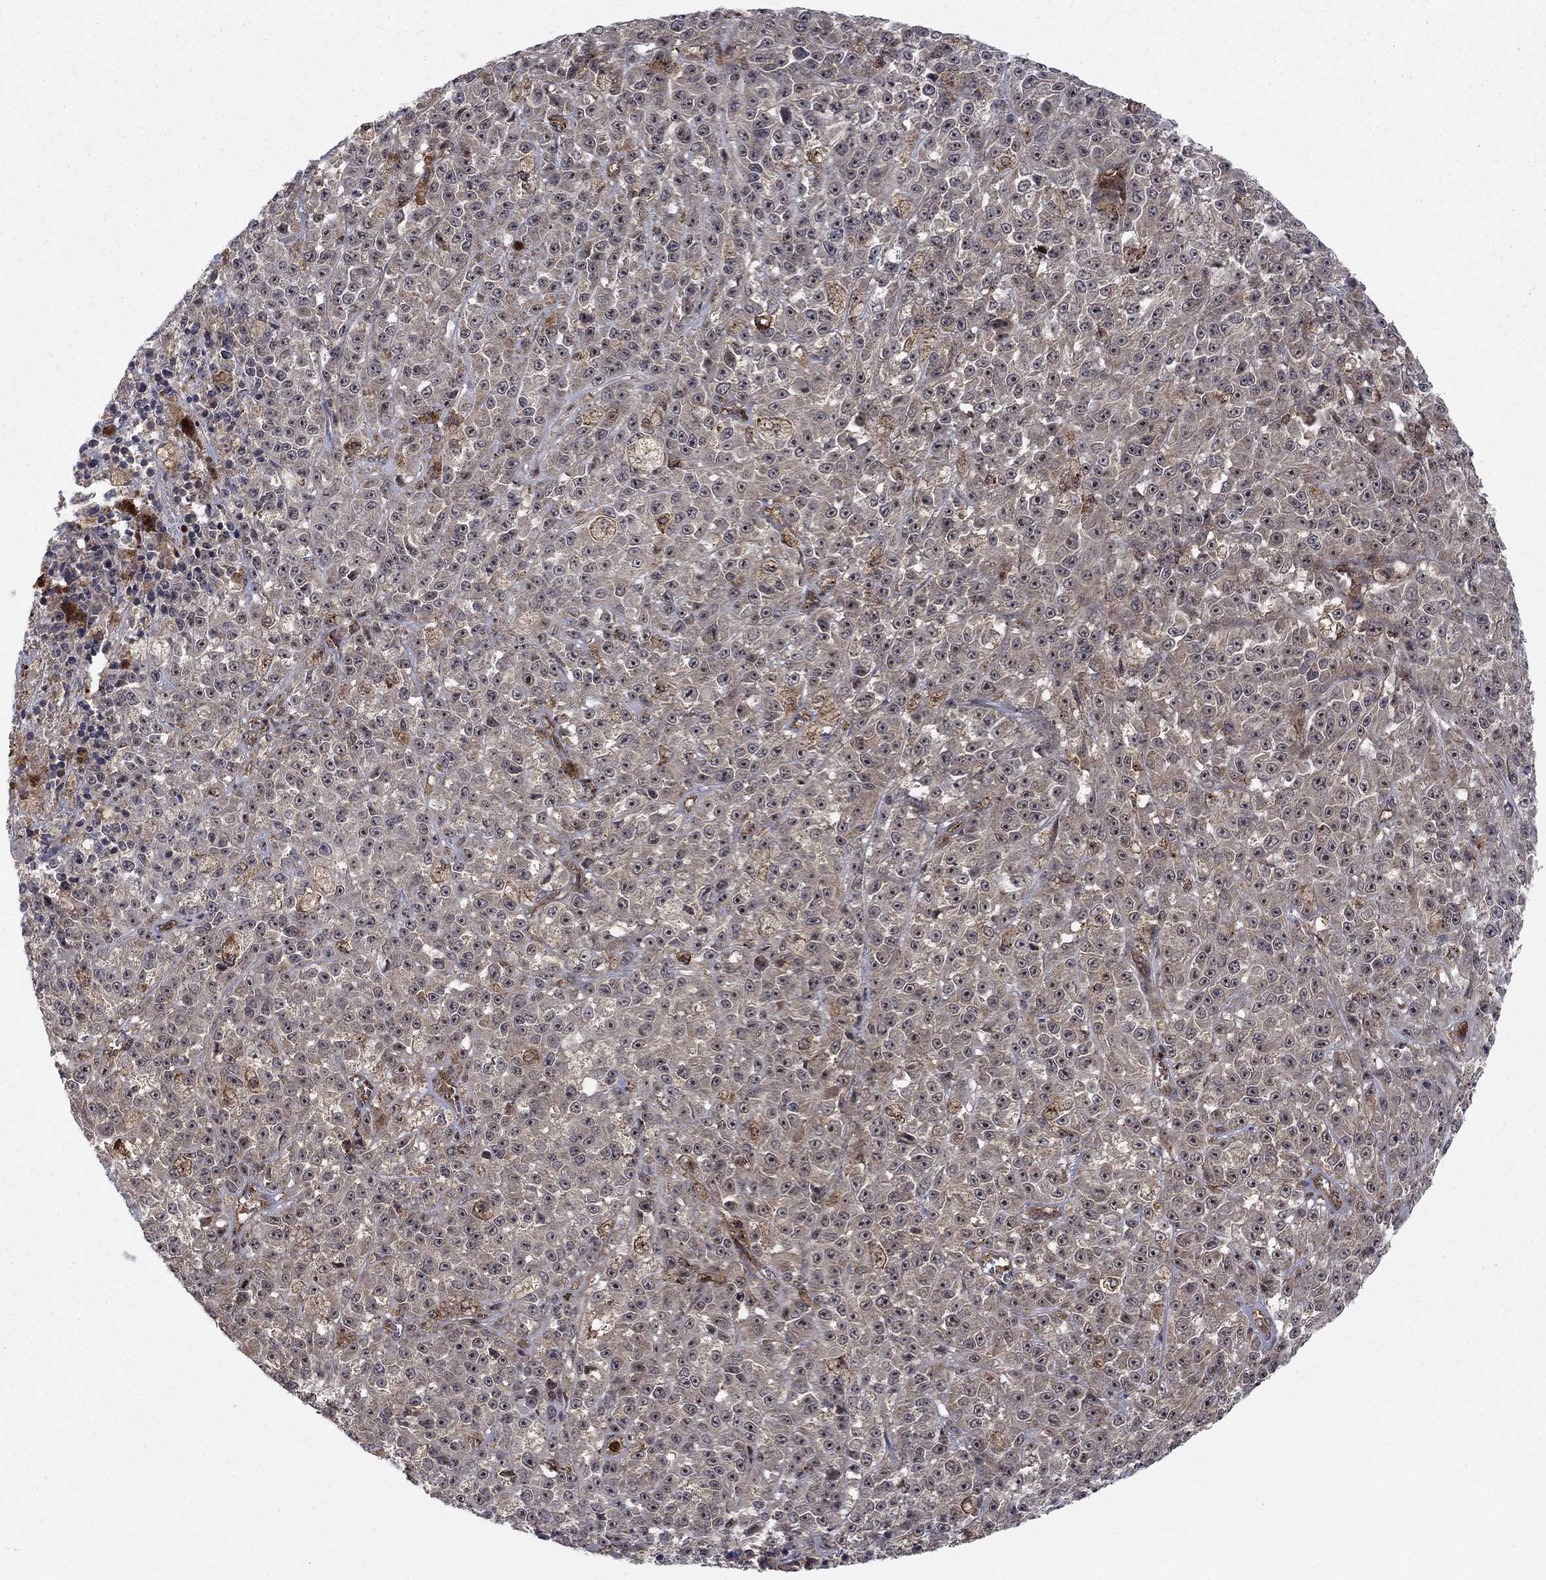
{"staining": {"intensity": "negative", "quantity": "none", "location": "none"}, "tissue": "melanoma", "cell_type": "Tumor cells", "image_type": "cancer", "snomed": [{"axis": "morphology", "description": "Malignant melanoma, NOS"}, {"axis": "topography", "description": "Skin"}], "caption": "Immunohistochemistry photomicrograph of human melanoma stained for a protein (brown), which displays no expression in tumor cells.", "gene": "IFI35", "patient": {"sex": "female", "age": 58}}